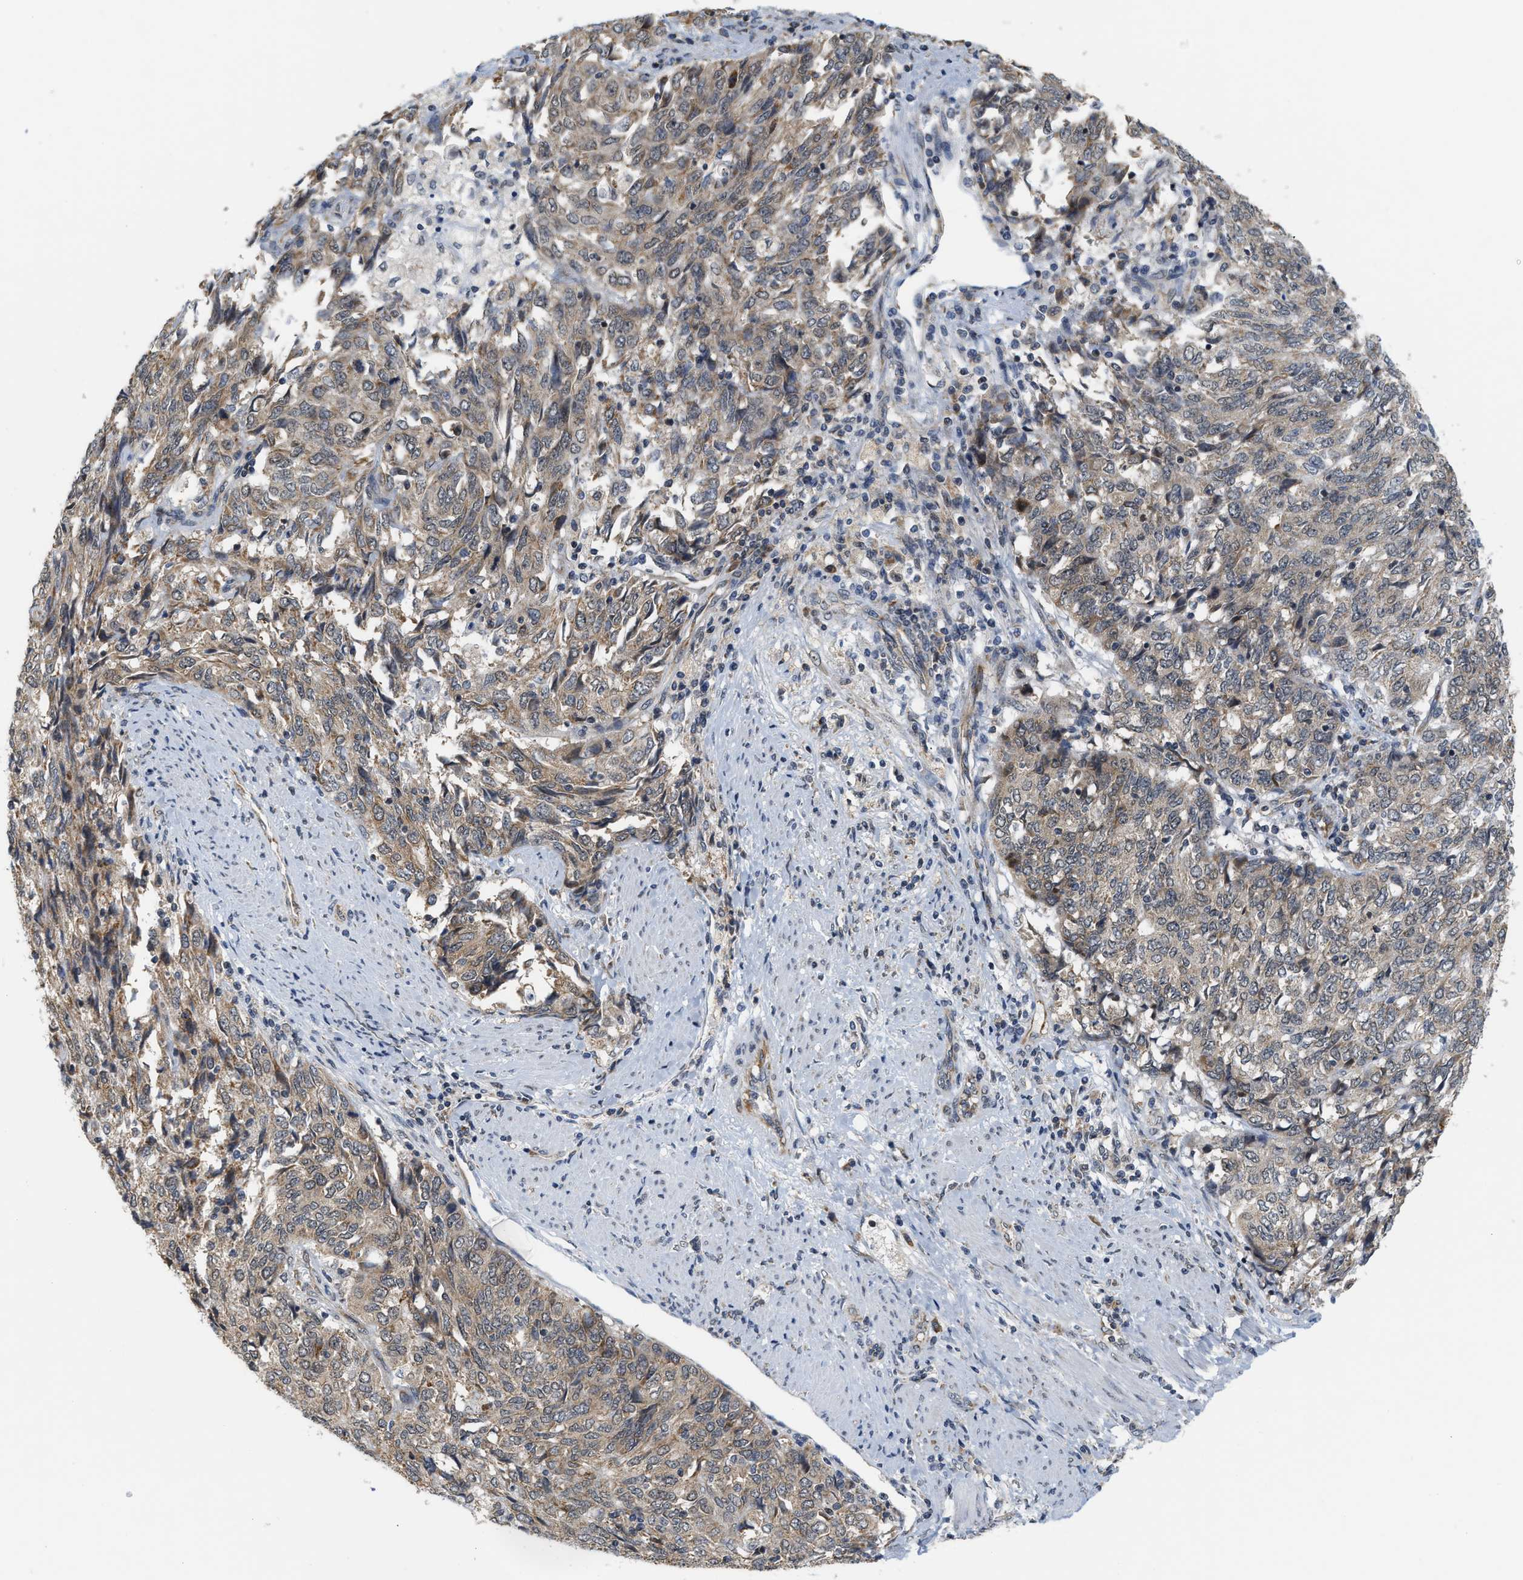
{"staining": {"intensity": "weak", "quantity": ">75%", "location": "cytoplasmic/membranous"}, "tissue": "endometrial cancer", "cell_type": "Tumor cells", "image_type": "cancer", "snomed": [{"axis": "morphology", "description": "Adenocarcinoma, NOS"}, {"axis": "topography", "description": "Endometrium"}], "caption": "An image of human endometrial adenocarcinoma stained for a protein displays weak cytoplasmic/membranous brown staining in tumor cells.", "gene": "GIGYF1", "patient": {"sex": "female", "age": 80}}